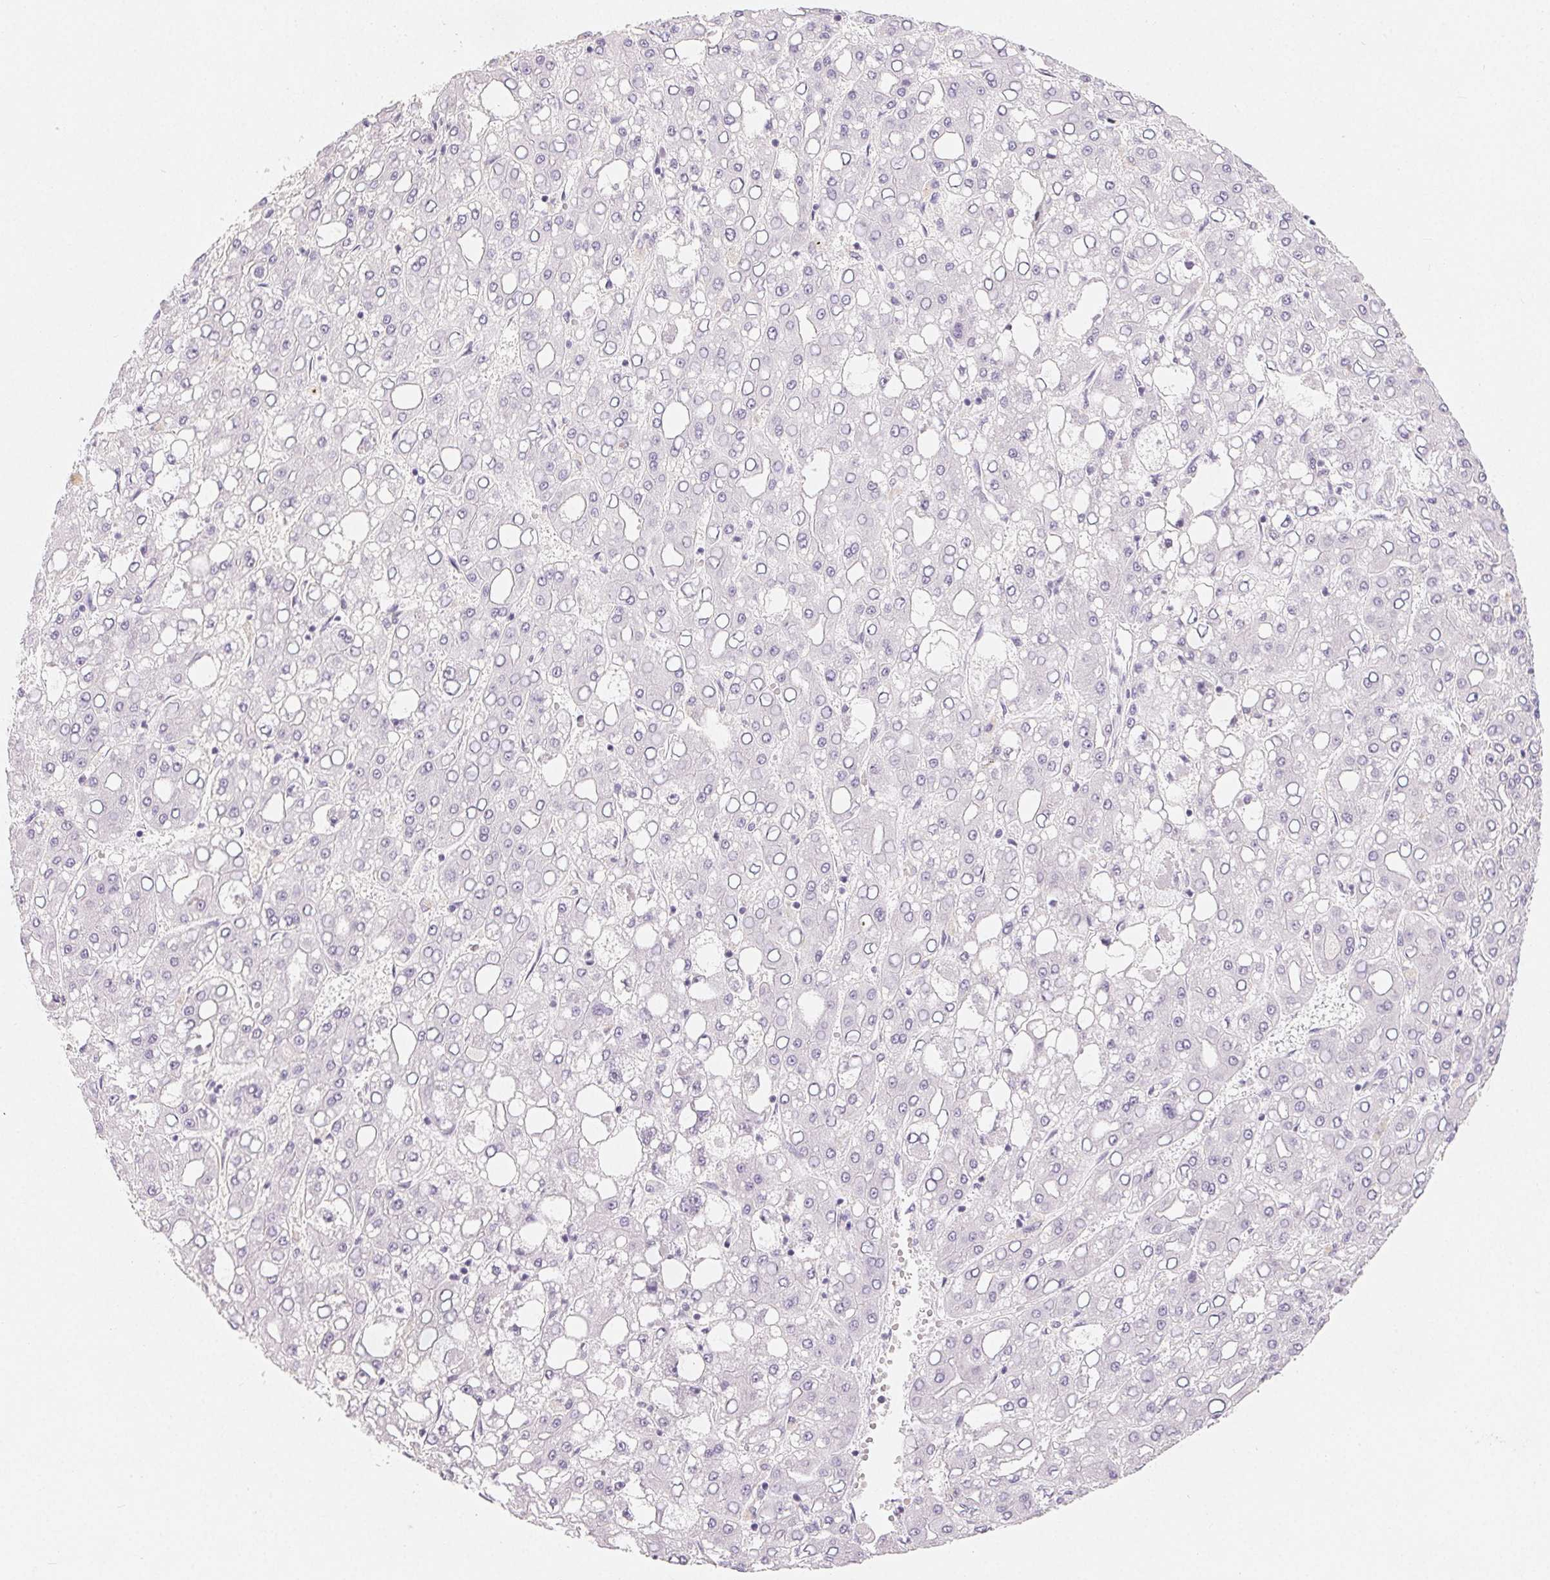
{"staining": {"intensity": "negative", "quantity": "none", "location": "none"}, "tissue": "liver cancer", "cell_type": "Tumor cells", "image_type": "cancer", "snomed": [{"axis": "morphology", "description": "Carcinoma, Hepatocellular, NOS"}, {"axis": "topography", "description": "Liver"}], "caption": "Immunohistochemistry histopathology image of neoplastic tissue: hepatocellular carcinoma (liver) stained with DAB shows no significant protein expression in tumor cells.", "gene": "MIOX", "patient": {"sex": "male", "age": 65}}